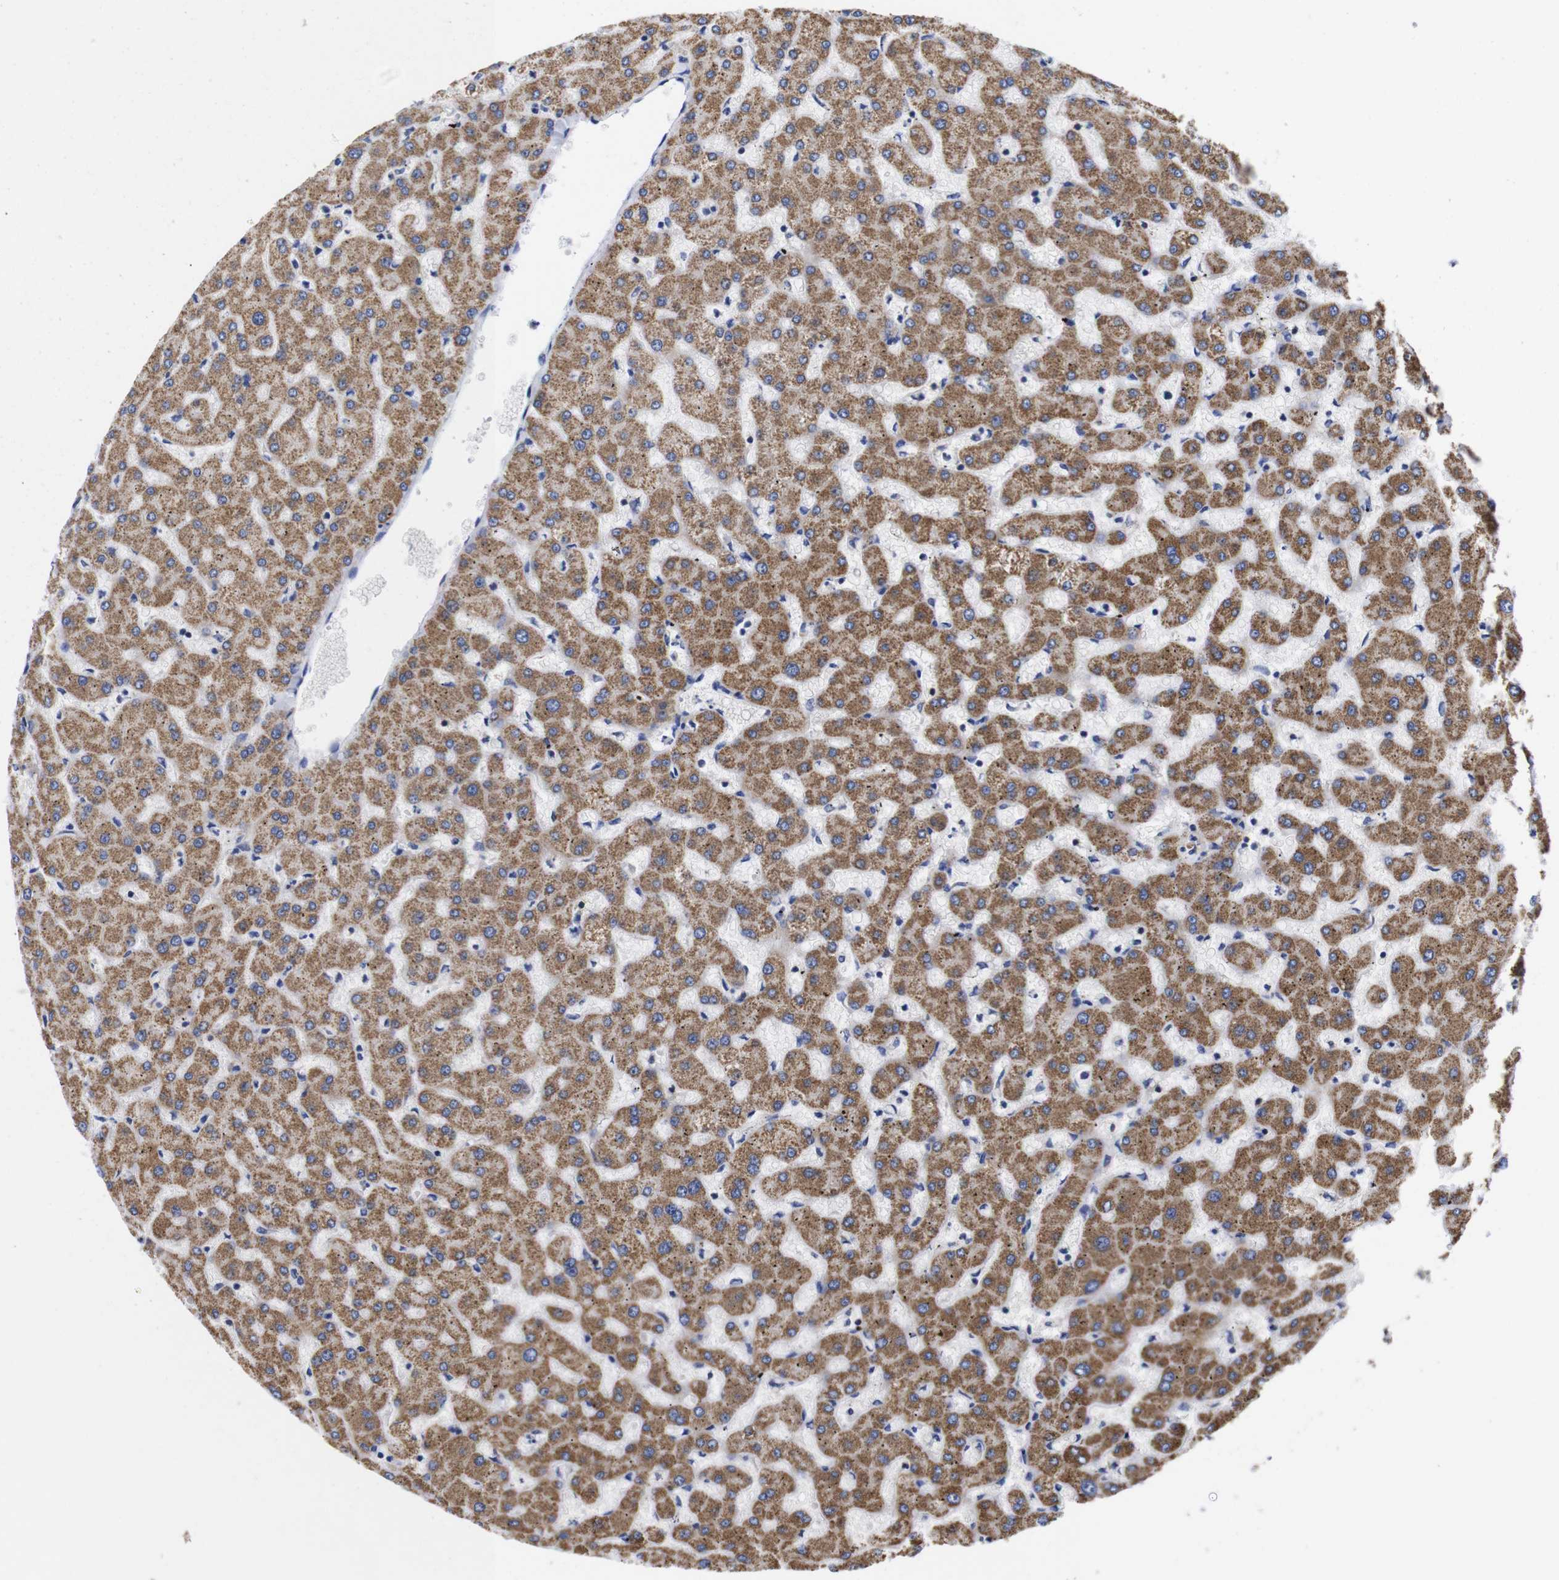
{"staining": {"intensity": "negative", "quantity": "none", "location": "none"}, "tissue": "liver", "cell_type": "Cholangiocytes", "image_type": "normal", "snomed": [{"axis": "morphology", "description": "Normal tissue, NOS"}, {"axis": "topography", "description": "Liver"}], "caption": "Immunohistochemistry photomicrograph of unremarkable liver: liver stained with DAB displays no significant protein expression in cholangiocytes.", "gene": "OPN3", "patient": {"sex": "female", "age": 63}}